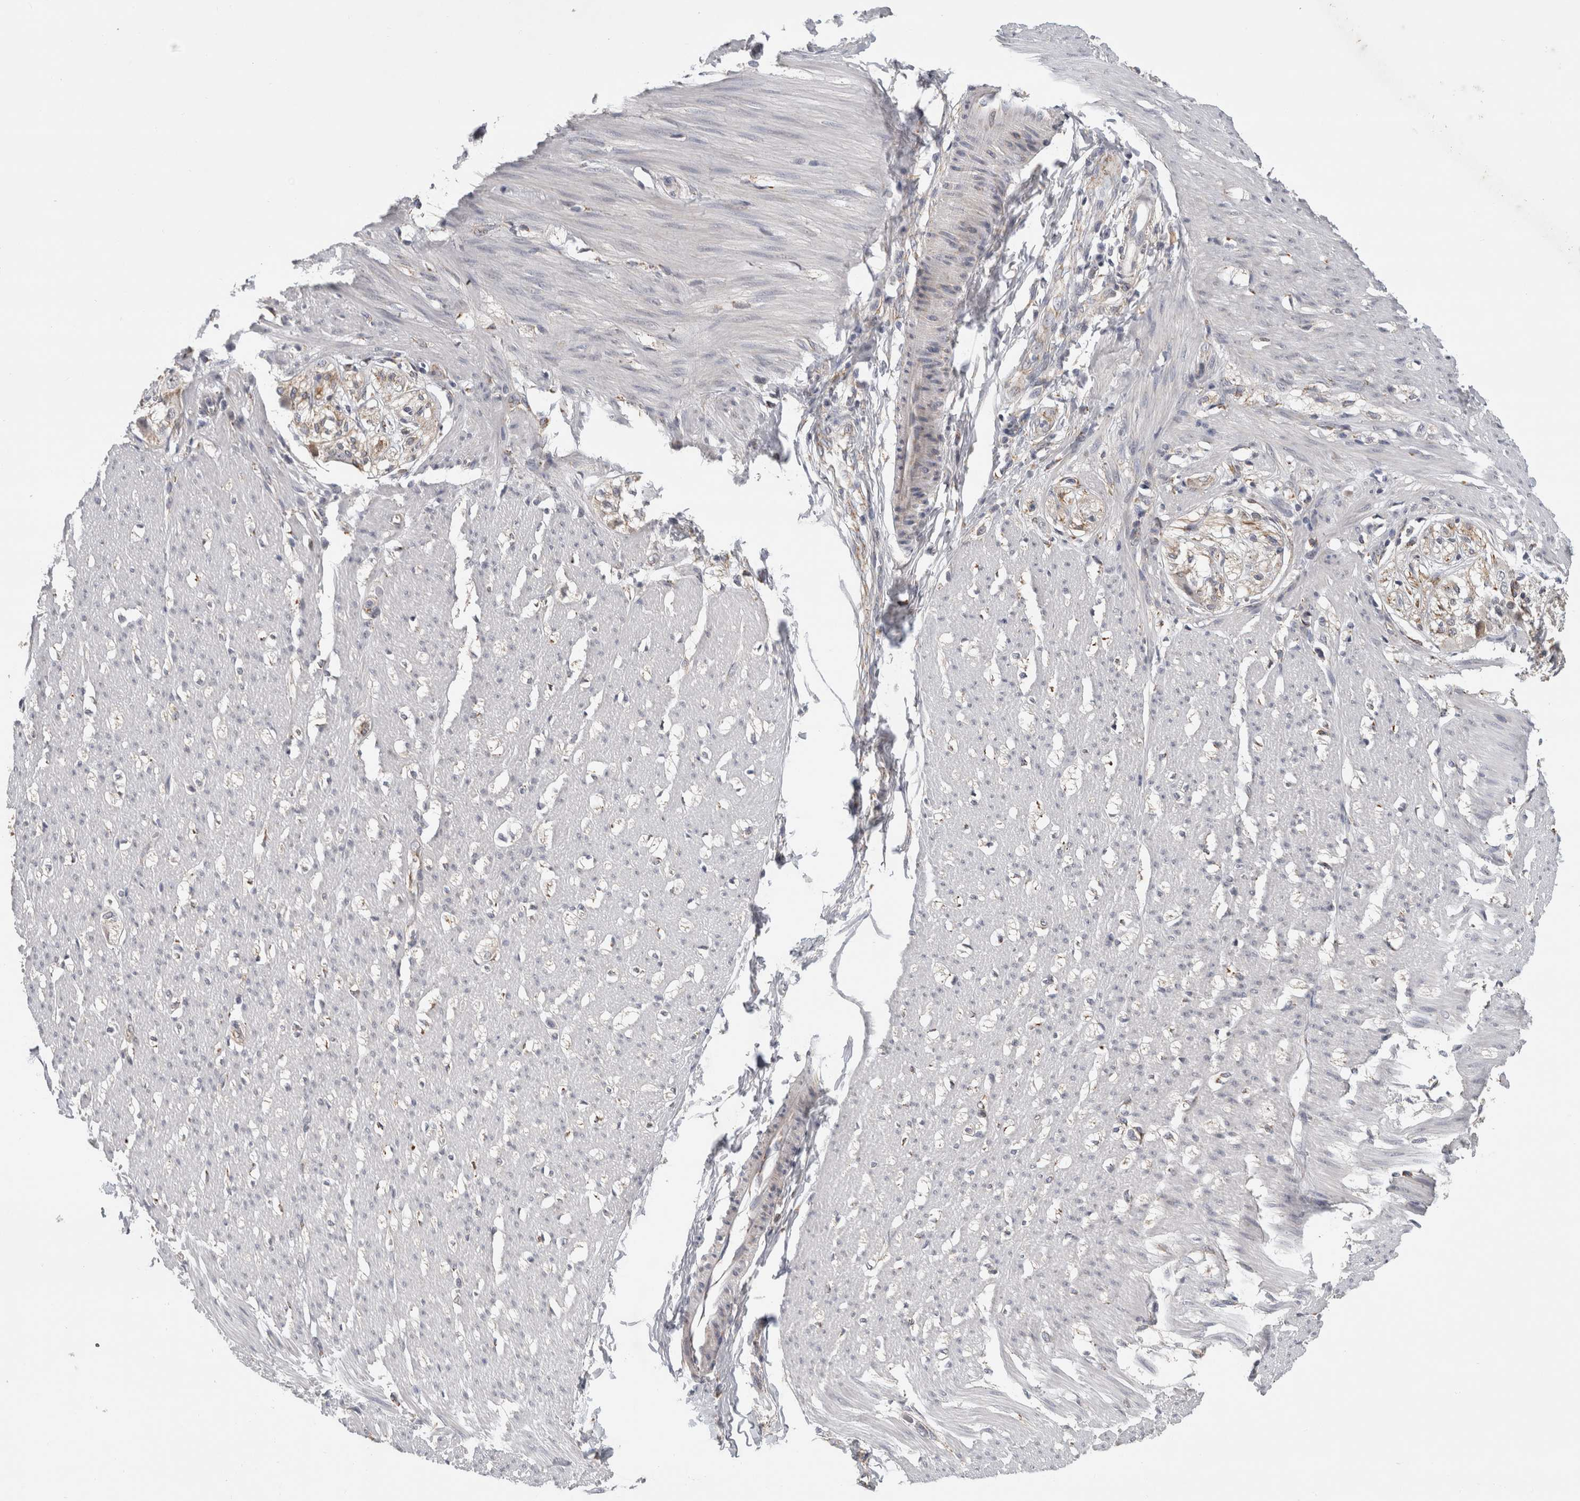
{"staining": {"intensity": "negative", "quantity": "none", "location": "none"}, "tissue": "smooth muscle", "cell_type": "Smooth muscle cells", "image_type": "normal", "snomed": [{"axis": "morphology", "description": "Normal tissue, NOS"}, {"axis": "morphology", "description": "Adenocarcinoma, NOS"}, {"axis": "topography", "description": "Colon"}, {"axis": "topography", "description": "Peripheral nerve tissue"}], "caption": "The photomicrograph reveals no staining of smooth muscle cells in unremarkable smooth muscle.", "gene": "DYRK2", "patient": {"sex": "male", "age": 14}}